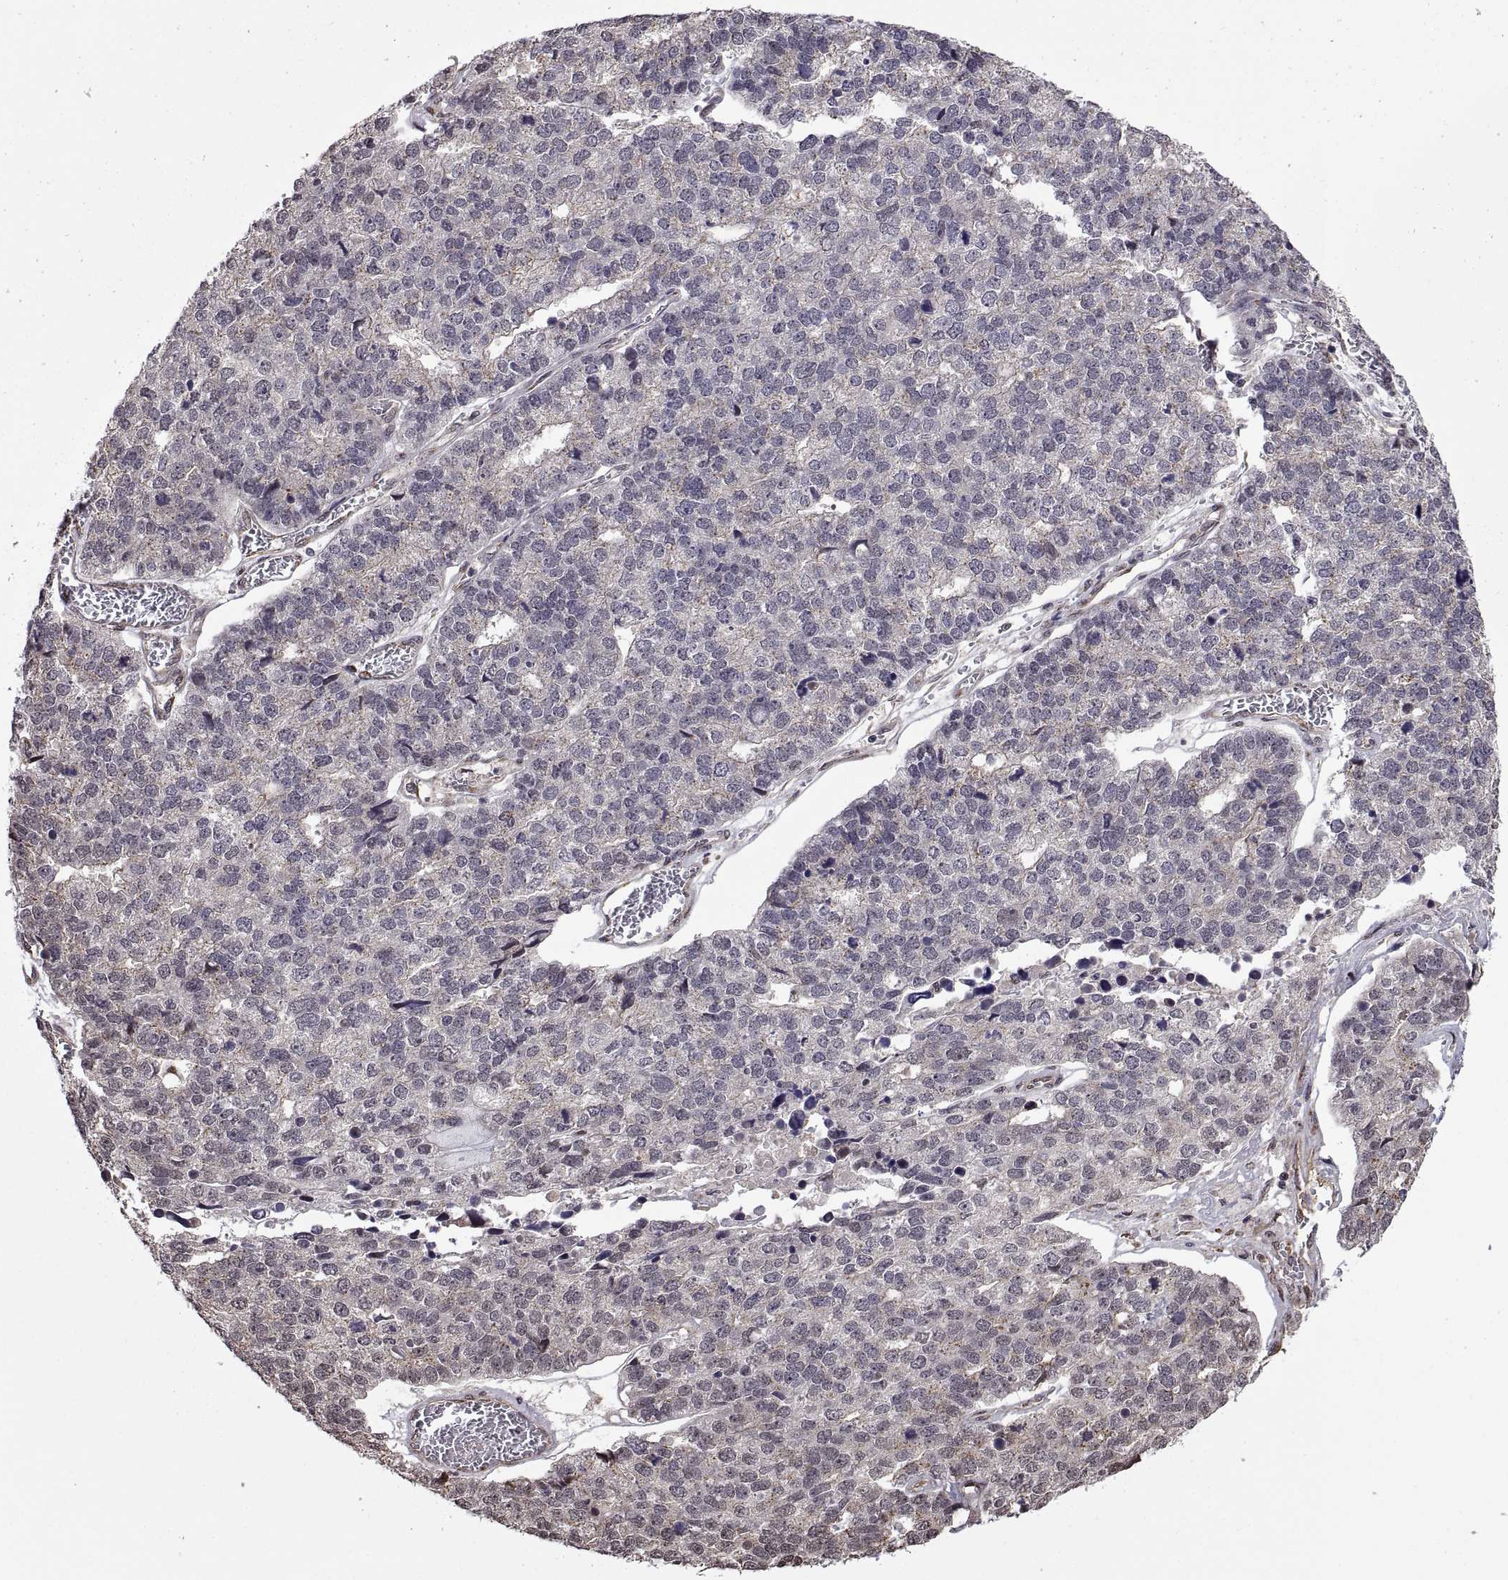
{"staining": {"intensity": "negative", "quantity": "none", "location": "none"}, "tissue": "stomach cancer", "cell_type": "Tumor cells", "image_type": "cancer", "snomed": [{"axis": "morphology", "description": "Adenocarcinoma, NOS"}, {"axis": "topography", "description": "Stomach"}], "caption": "Immunohistochemistry (IHC) photomicrograph of neoplastic tissue: human adenocarcinoma (stomach) stained with DAB (3,3'-diaminobenzidine) demonstrates no significant protein positivity in tumor cells.", "gene": "ARRB1", "patient": {"sex": "male", "age": 69}}